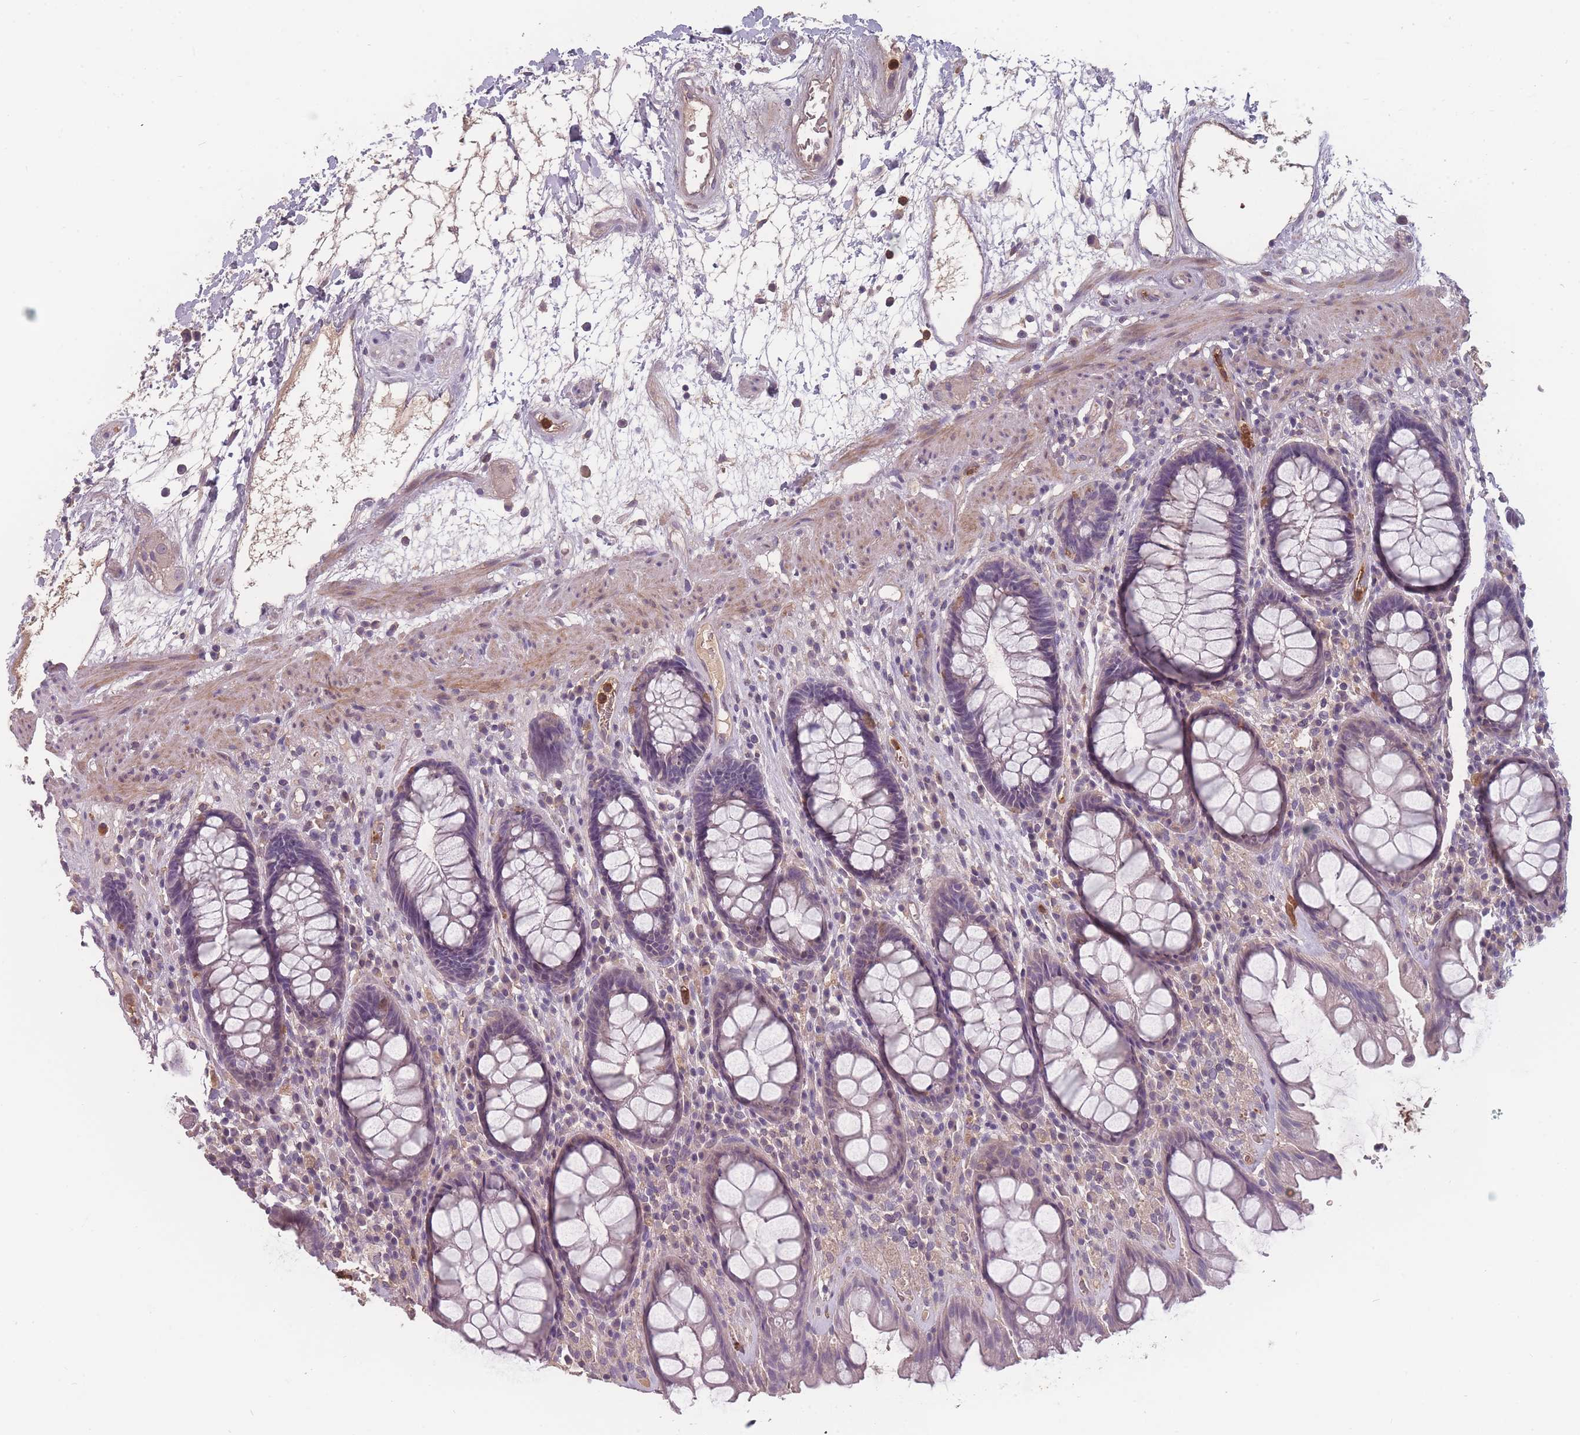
{"staining": {"intensity": "negative", "quantity": "none", "location": "none"}, "tissue": "rectum", "cell_type": "Glandular cells", "image_type": "normal", "snomed": [{"axis": "morphology", "description": "Normal tissue, NOS"}, {"axis": "topography", "description": "Rectum"}], "caption": "Immunohistochemistry of normal rectum reveals no staining in glandular cells.", "gene": "BST1", "patient": {"sex": "male", "age": 64}}